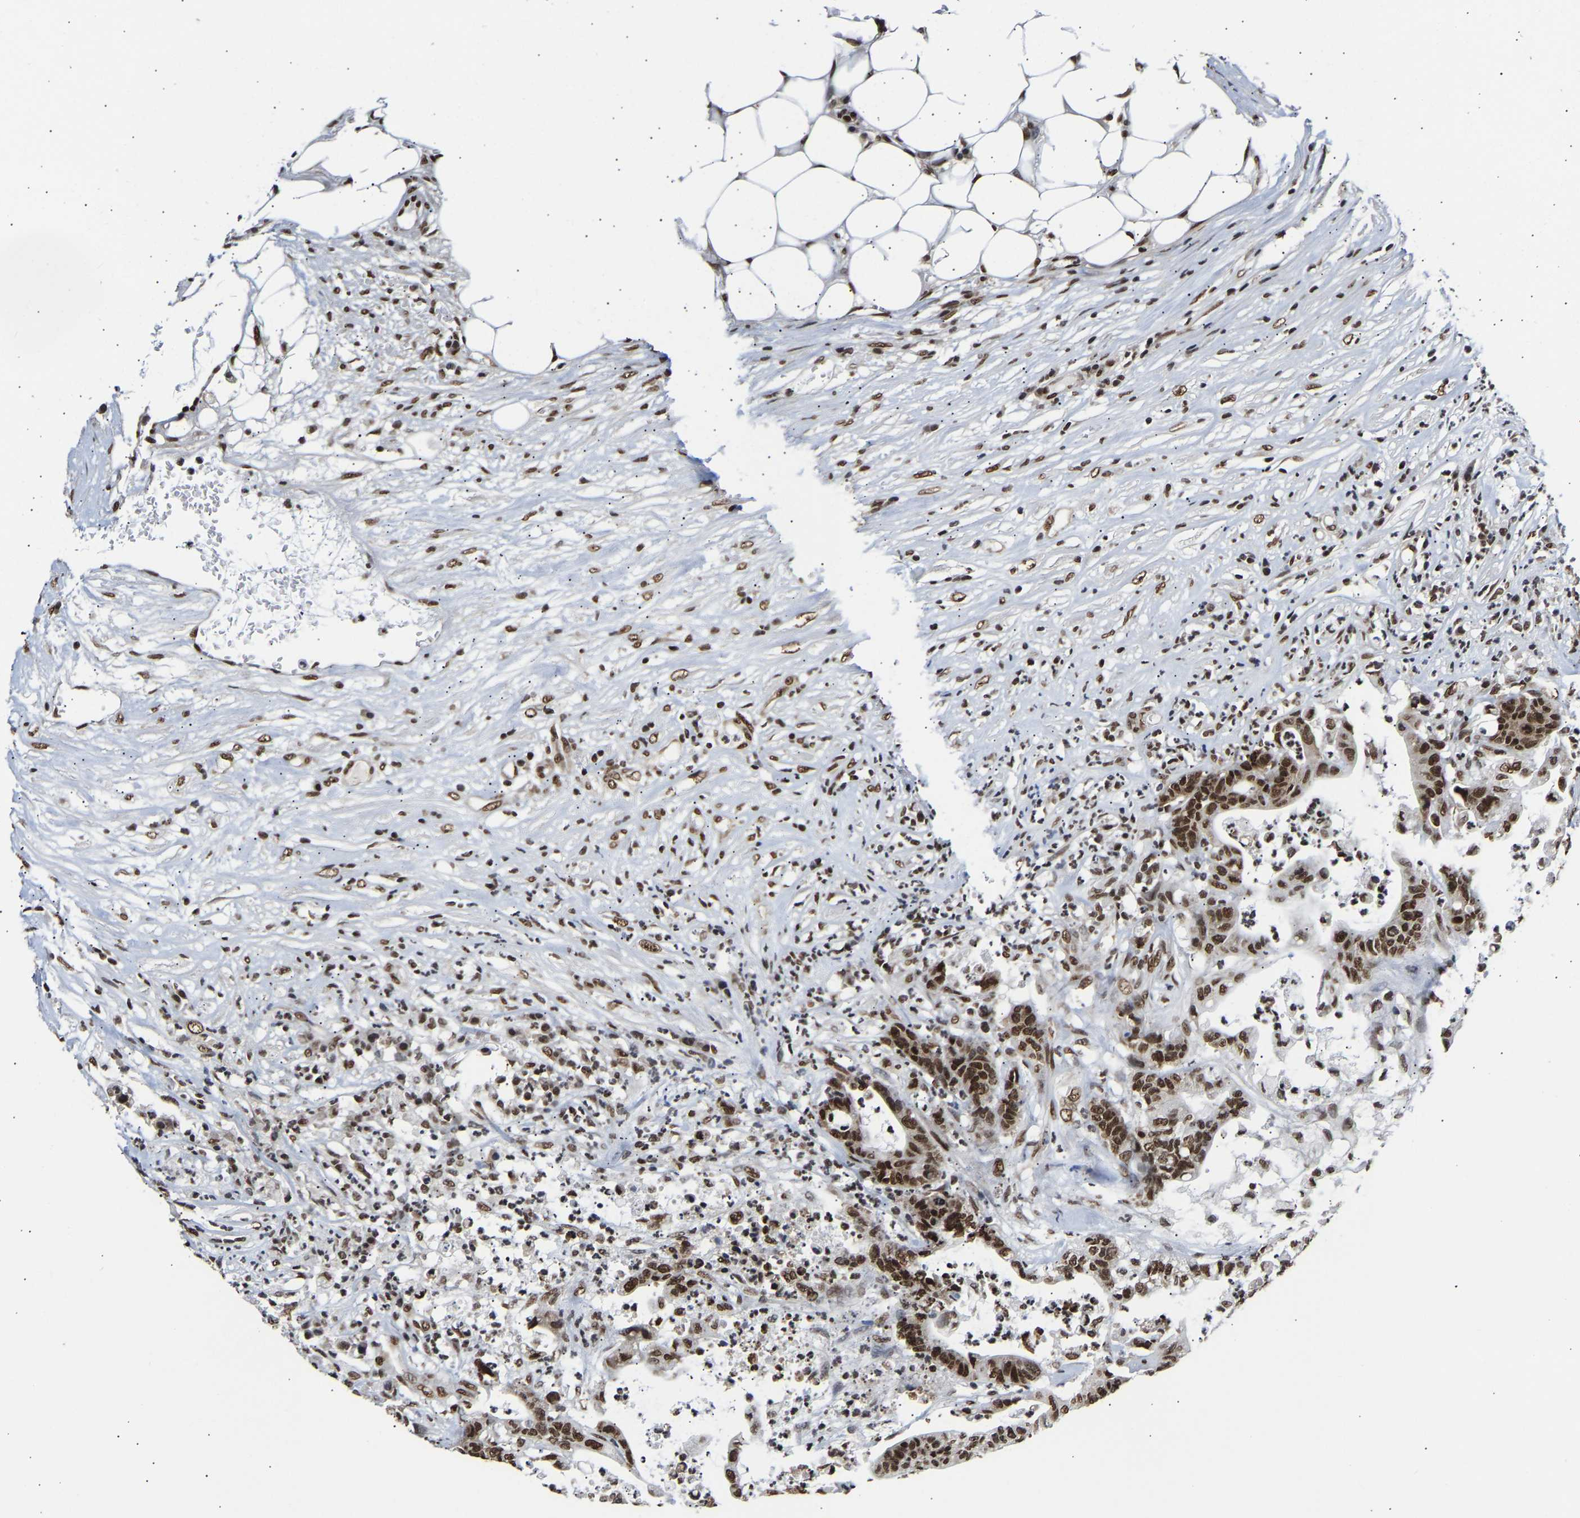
{"staining": {"intensity": "strong", "quantity": ">75%", "location": "nuclear"}, "tissue": "colorectal cancer", "cell_type": "Tumor cells", "image_type": "cancer", "snomed": [{"axis": "morphology", "description": "Adenocarcinoma, NOS"}, {"axis": "topography", "description": "Colon"}], "caption": "DAB immunohistochemical staining of human colorectal cancer shows strong nuclear protein expression in about >75% of tumor cells.", "gene": "PSIP1", "patient": {"sex": "female", "age": 84}}